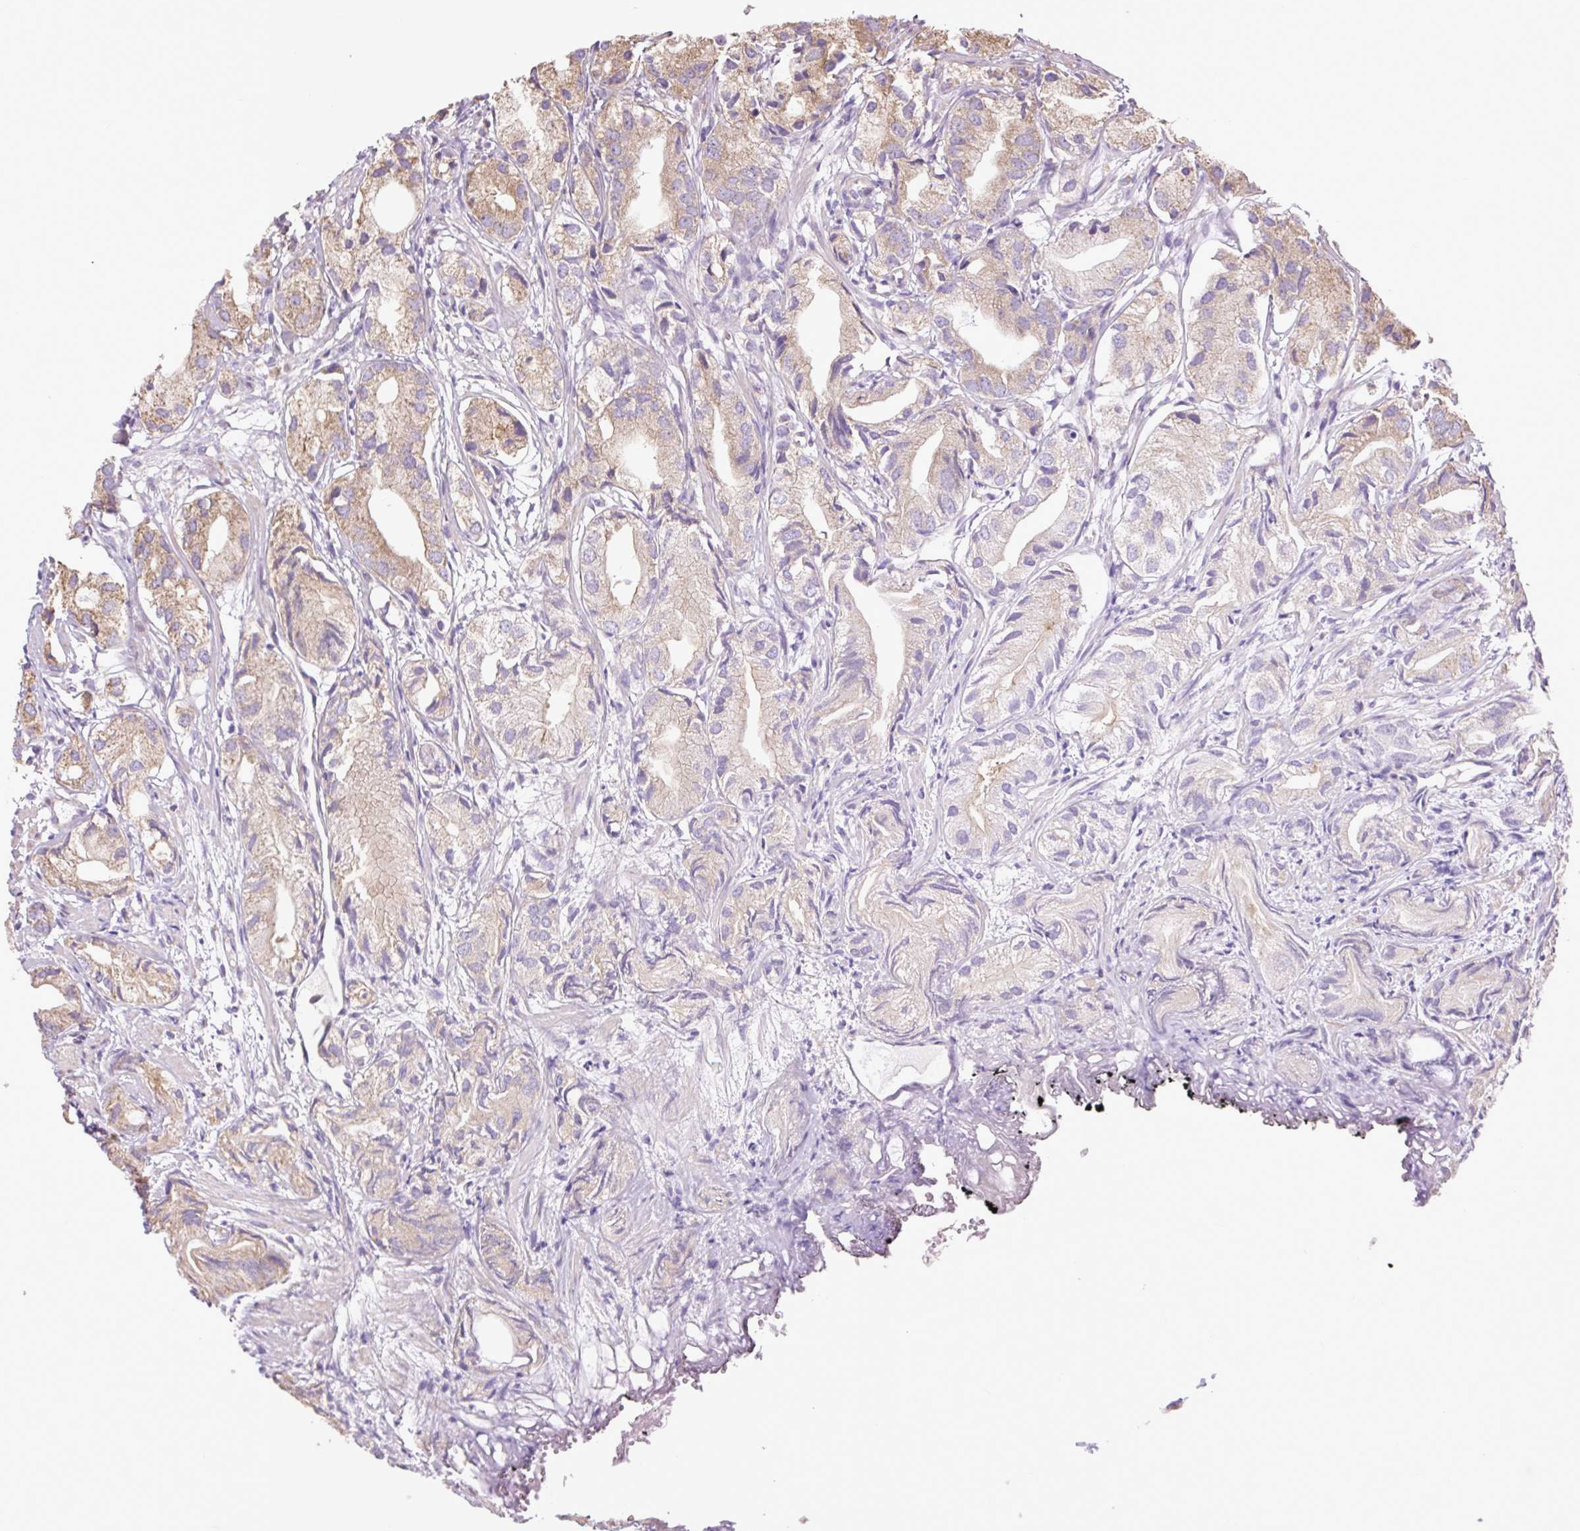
{"staining": {"intensity": "moderate", "quantity": "25%-75%", "location": "cytoplasmic/membranous"}, "tissue": "prostate cancer", "cell_type": "Tumor cells", "image_type": "cancer", "snomed": [{"axis": "morphology", "description": "Adenocarcinoma, High grade"}, {"axis": "topography", "description": "Prostate"}], "caption": "DAB (3,3'-diaminobenzidine) immunohistochemical staining of human high-grade adenocarcinoma (prostate) demonstrates moderate cytoplasmic/membranous protein staining in about 25%-75% of tumor cells.", "gene": "PLCG1", "patient": {"sex": "male", "age": 82}}